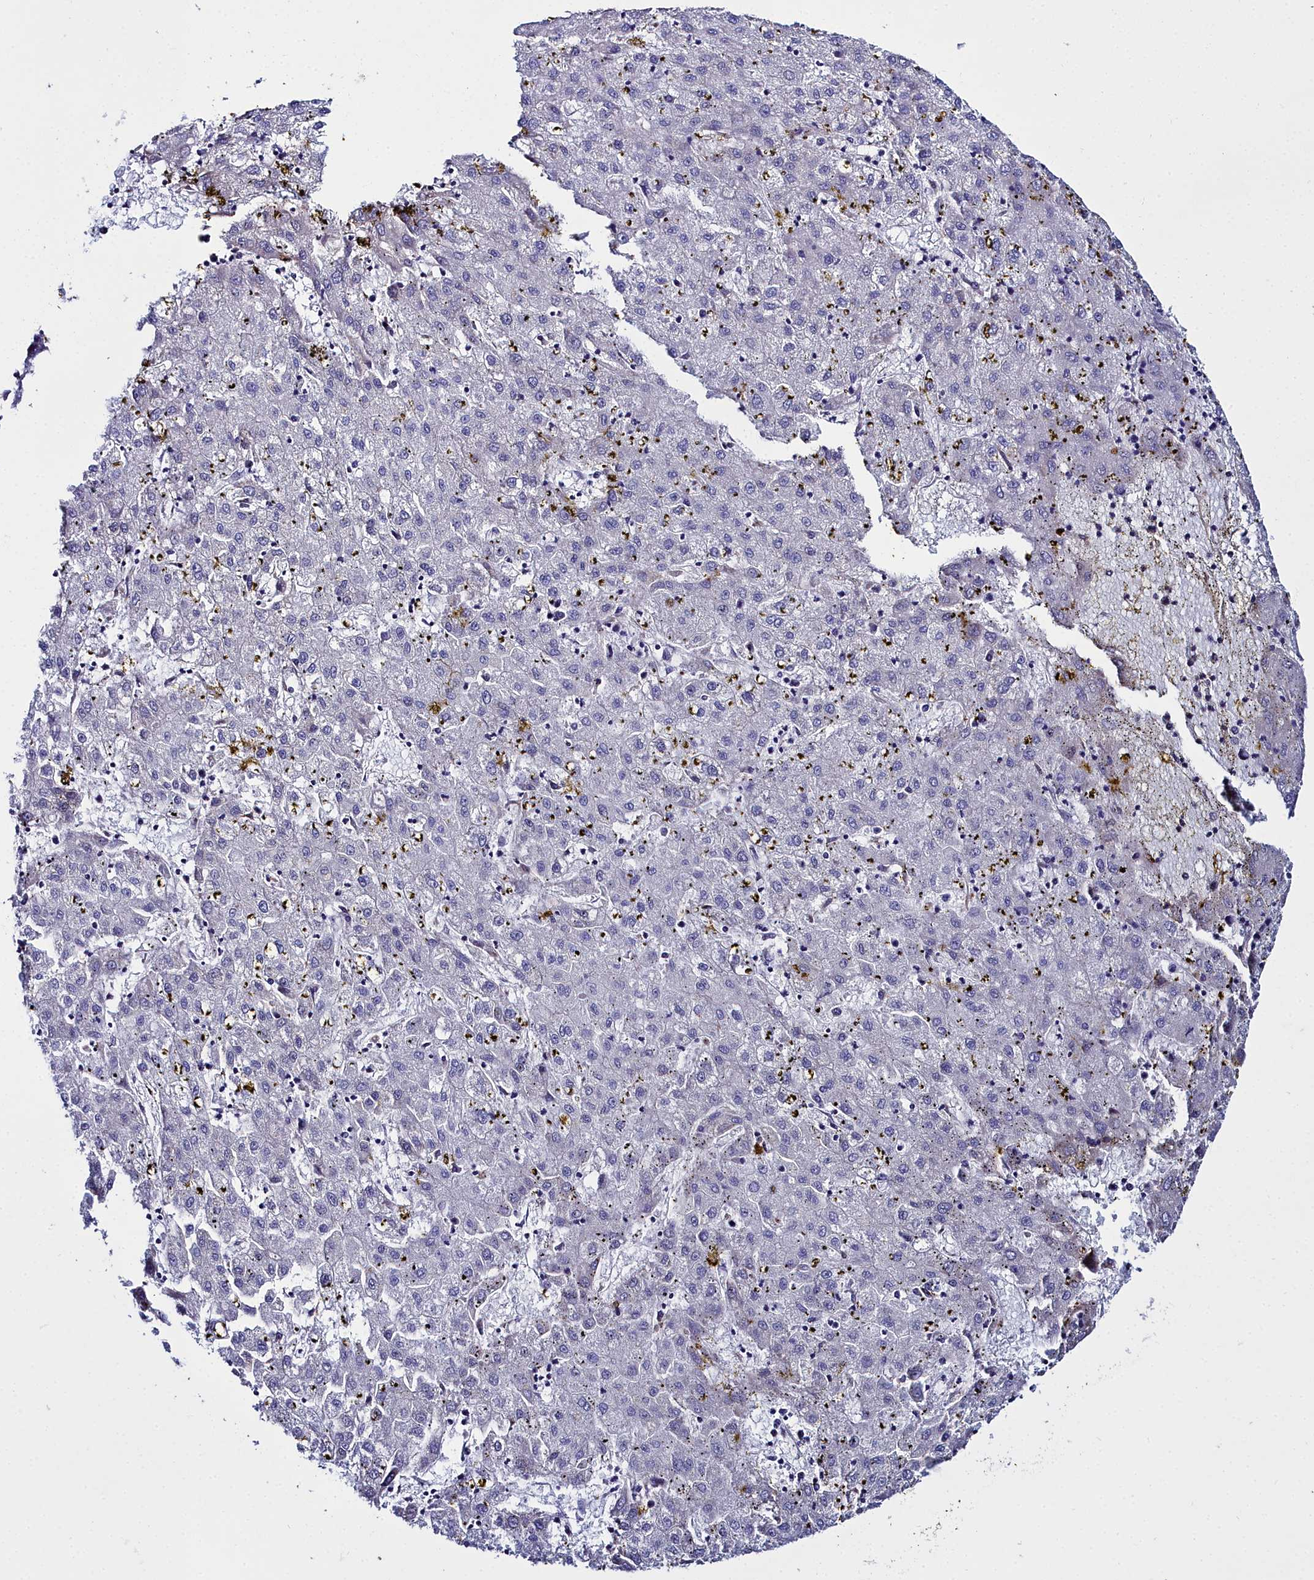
{"staining": {"intensity": "negative", "quantity": "none", "location": "none"}, "tissue": "liver cancer", "cell_type": "Tumor cells", "image_type": "cancer", "snomed": [{"axis": "morphology", "description": "Carcinoma, Hepatocellular, NOS"}, {"axis": "topography", "description": "Liver"}], "caption": "A histopathology image of liver hepatocellular carcinoma stained for a protein shows no brown staining in tumor cells.", "gene": "ELAPOR2", "patient": {"sex": "male", "age": 72}}